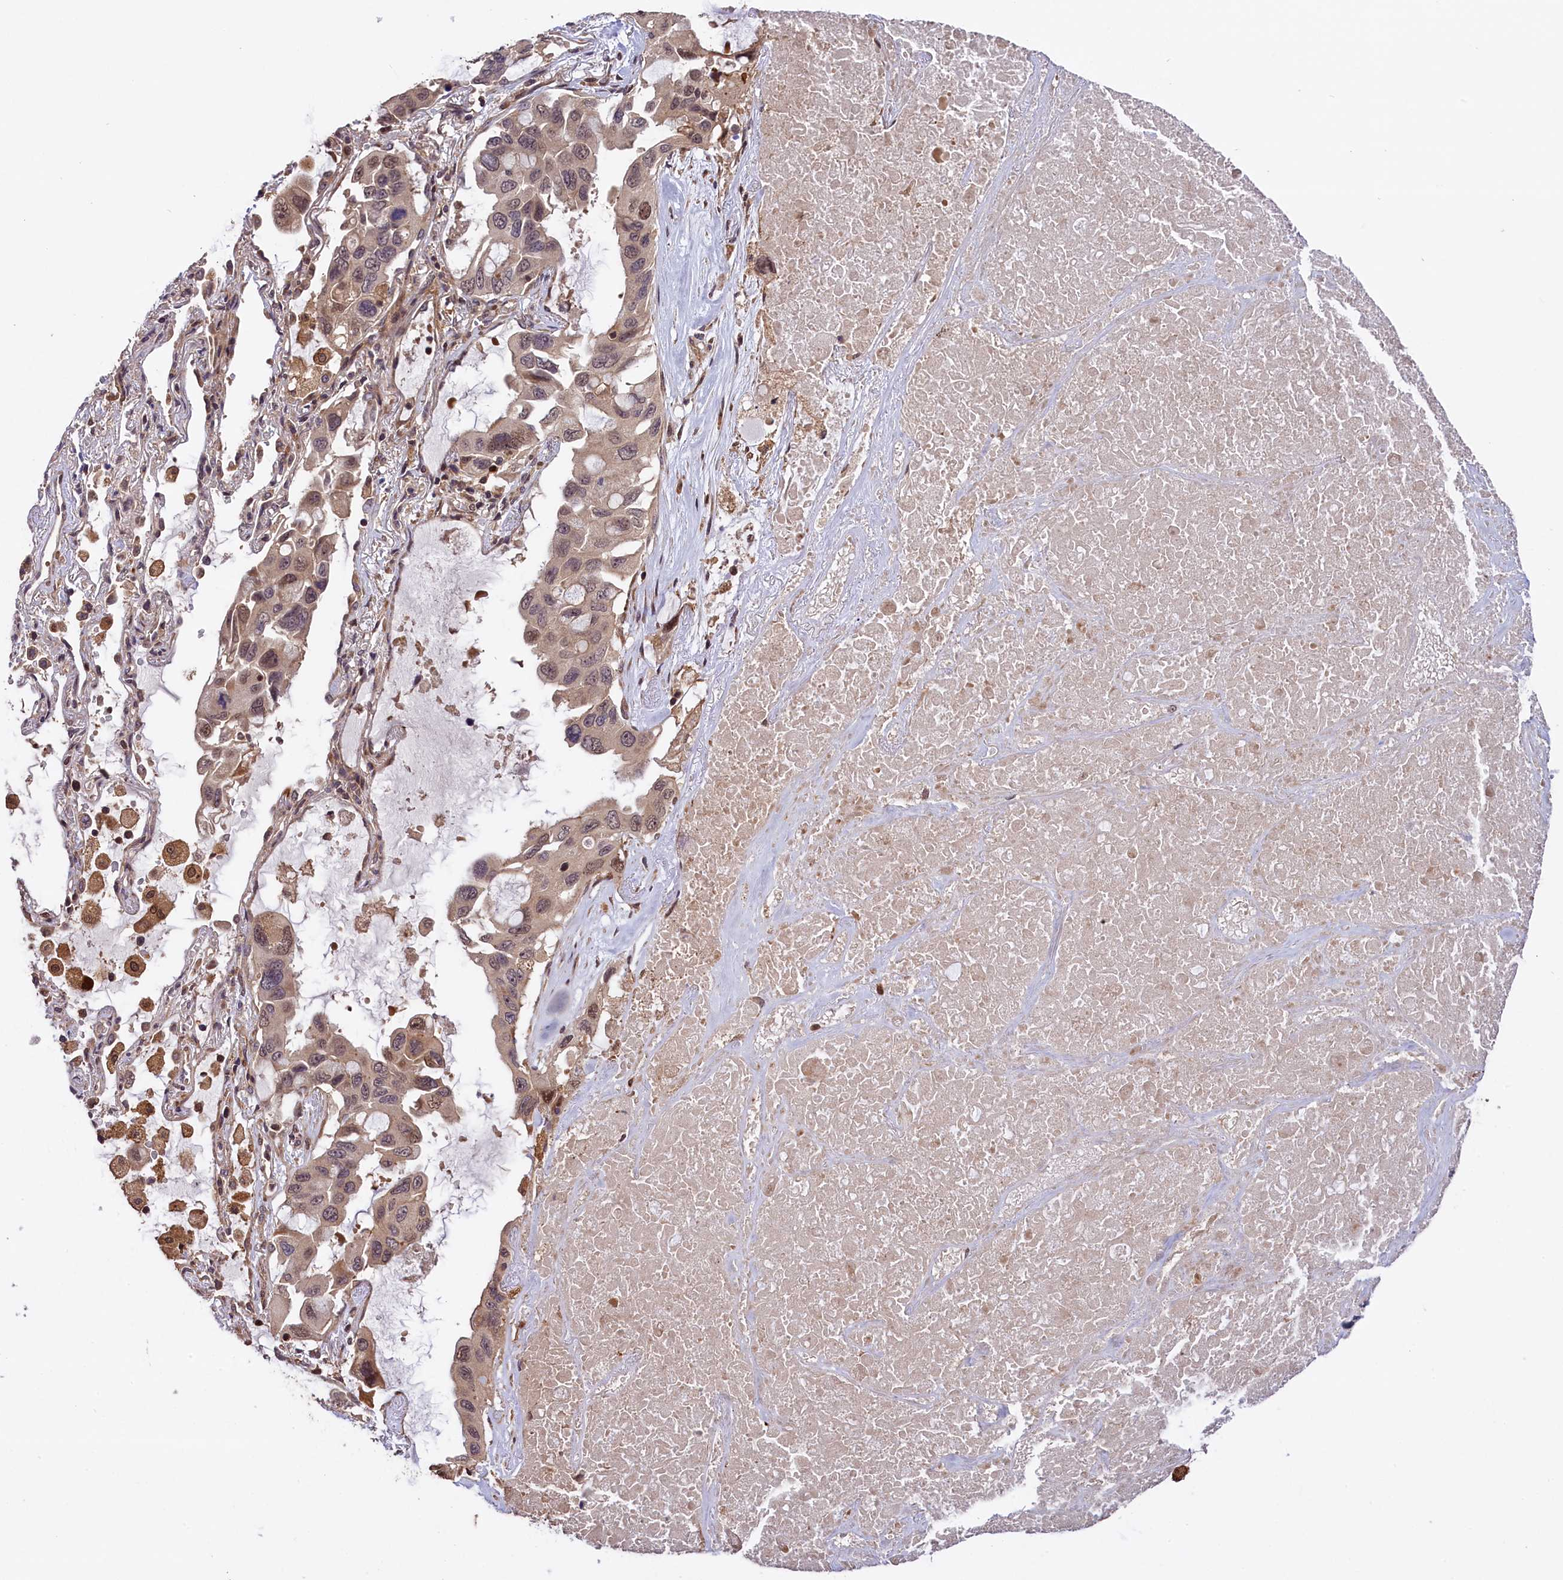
{"staining": {"intensity": "weak", "quantity": "25%-75%", "location": "nuclear"}, "tissue": "lung cancer", "cell_type": "Tumor cells", "image_type": "cancer", "snomed": [{"axis": "morphology", "description": "Squamous cell carcinoma, NOS"}, {"axis": "topography", "description": "Lung"}], "caption": "Immunohistochemical staining of human lung cancer (squamous cell carcinoma) shows weak nuclear protein positivity in about 25%-75% of tumor cells.", "gene": "DNAJB9", "patient": {"sex": "female", "age": 73}}